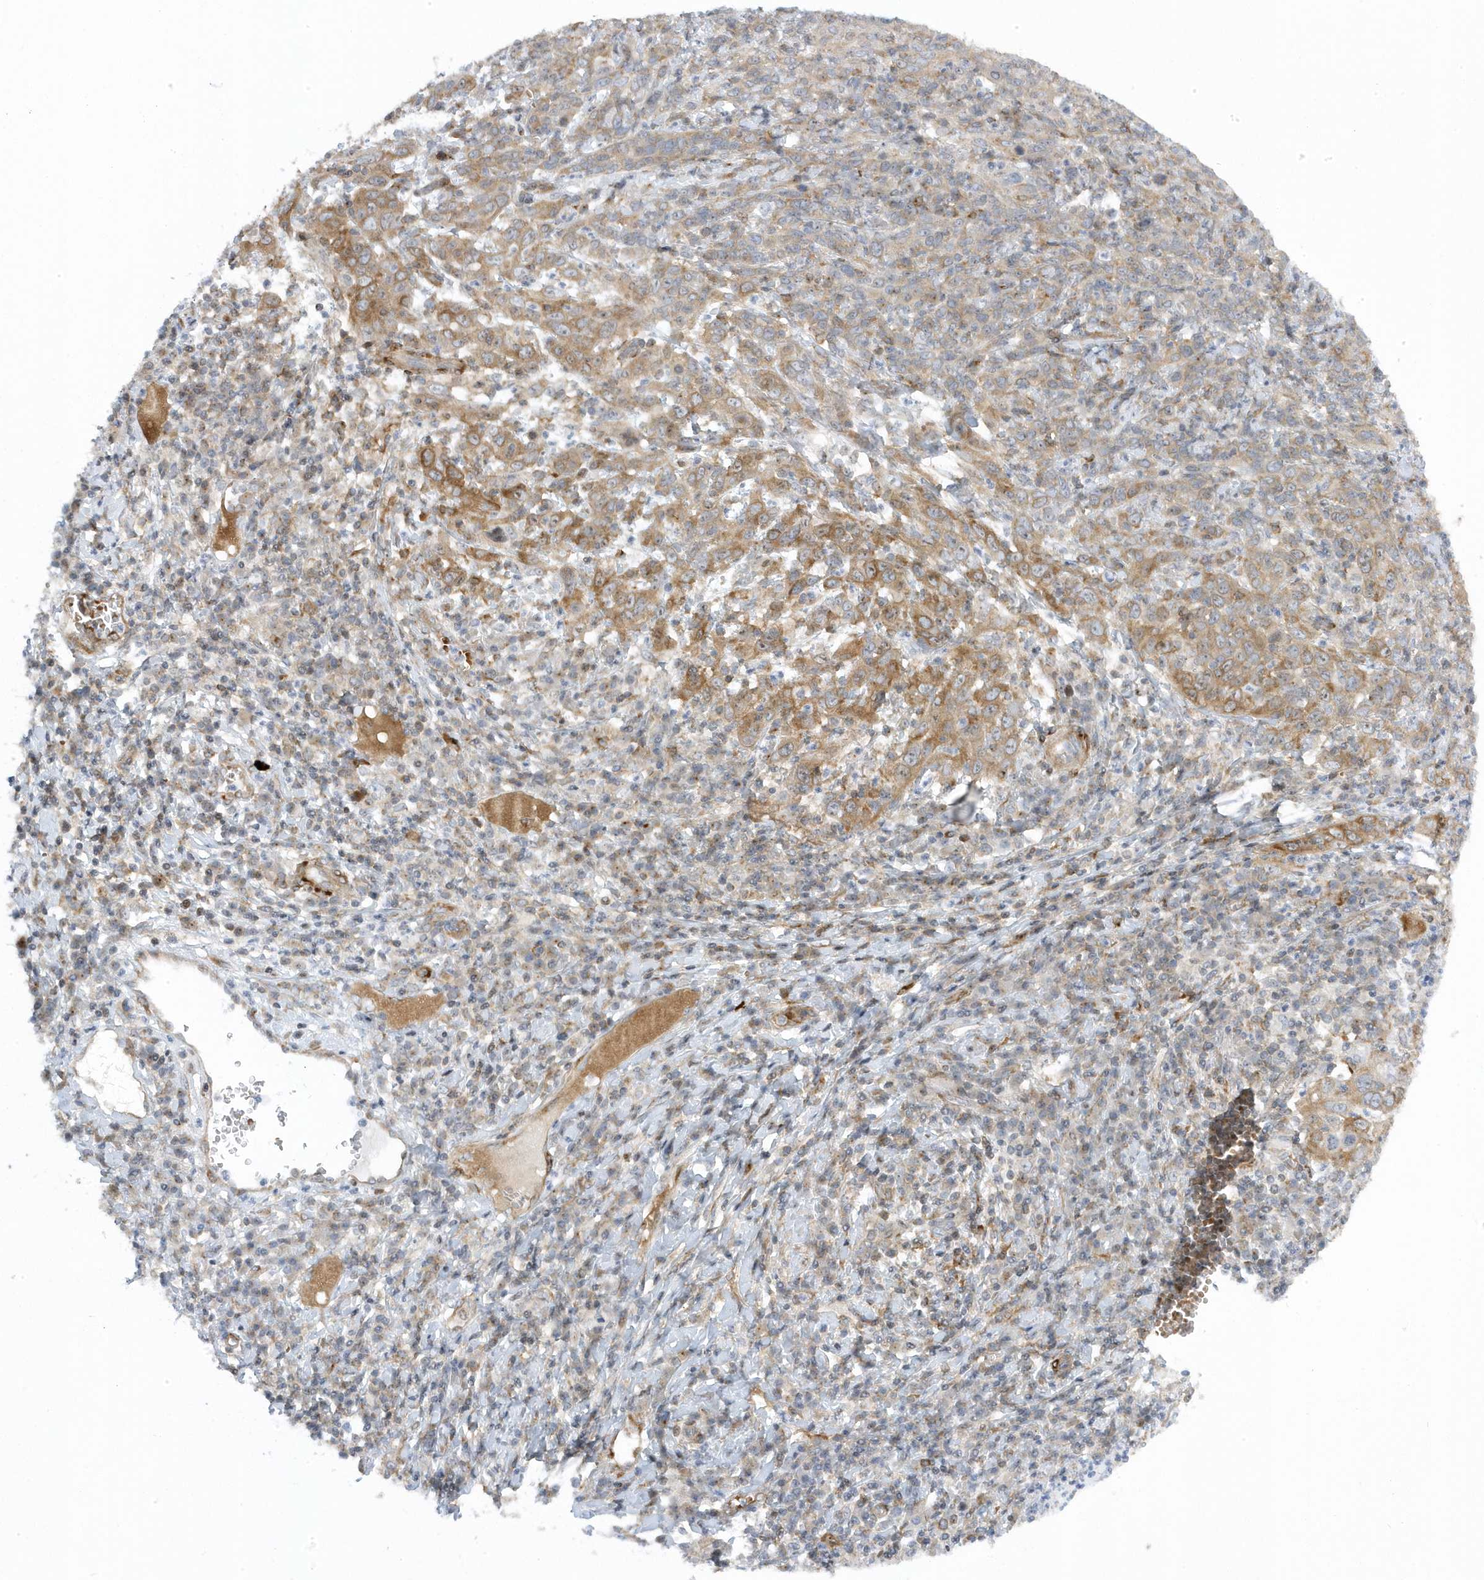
{"staining": {"intensity": "moderate", "quantity": ">75%", "location": "cytoplasmic/membranous"}, "tissue": "cervical cancer", "cell_type": "Tumor cells", "image_type": "cancer", "snomed": [{"axis": "morphology", "description": "Squamous cell carcinoma, NOS"}, {"axis": "topography", "description": "Cervix"}], "caption": "This photomicrograph demonstrates cervical squamous cell carcinoma stained with immunohistochemistry (IHC) to label a protein in brown. The cytoplasmic/membranous of tumor cells show moderate positivity for the protein. Nuclei are counter-stained blue.", "gene": "MAP7D3", "patient": {"sex": "female", "age": 46}}